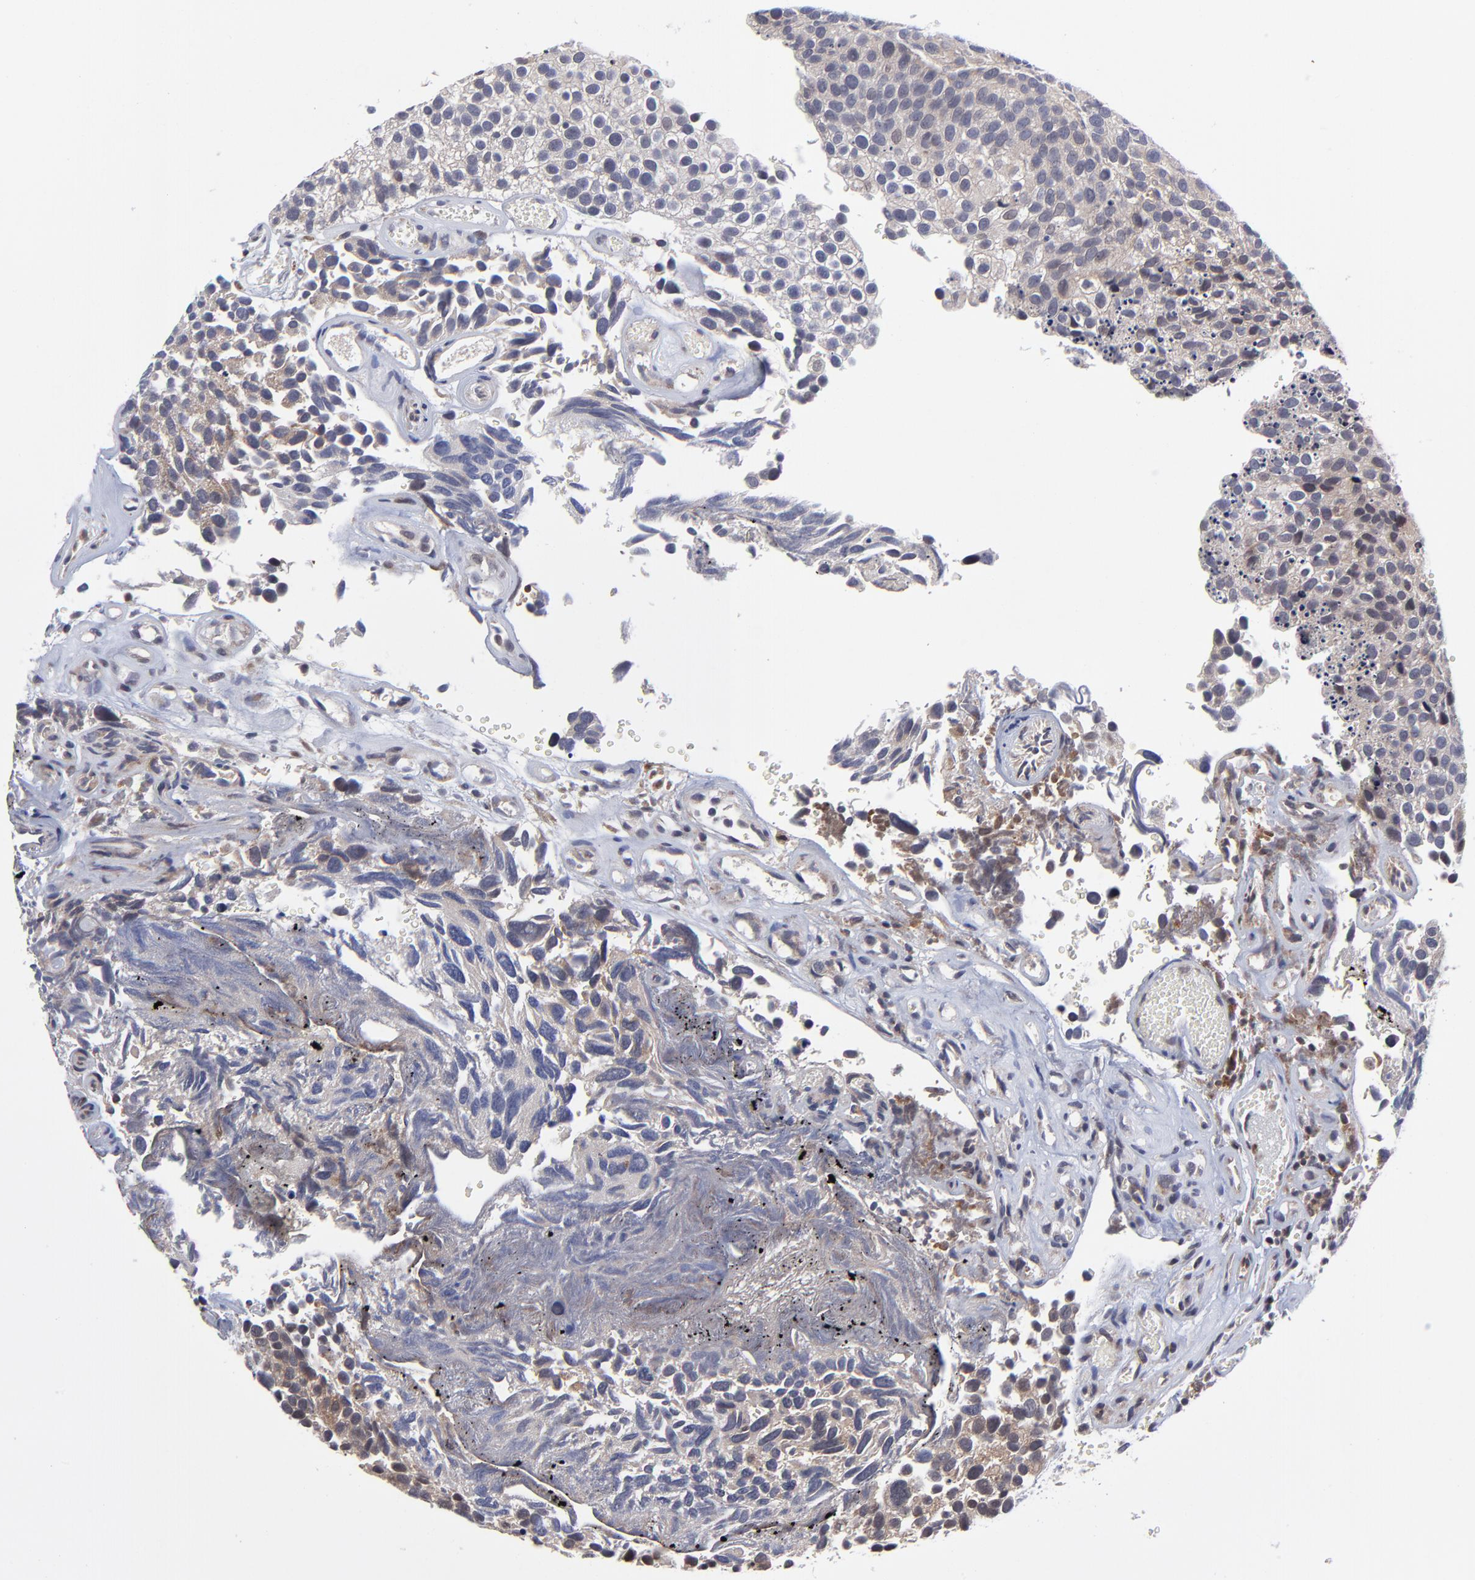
{"staining": {"intensity": "weak", "quantity": "25%-75%", "location": "cytoplasmic/membranous"}, "tissue": "urothelial cancer", "cell_type": "Tumor cells", "image_type": "cancer", "snomed": [{"axis": "morphology", "description": "Urothelial carcinoma, High grade"}, {"axis": "topography", "description": "Urinary bladder"}], "caption": "Tumor cells exhibit weak cytoplasmic/membranous expression in about 25%-75% of cells in high-grade urothelial carcinoma.", "gene": "UBE2L6", "patient": {"sex": "male", "age": 72}}